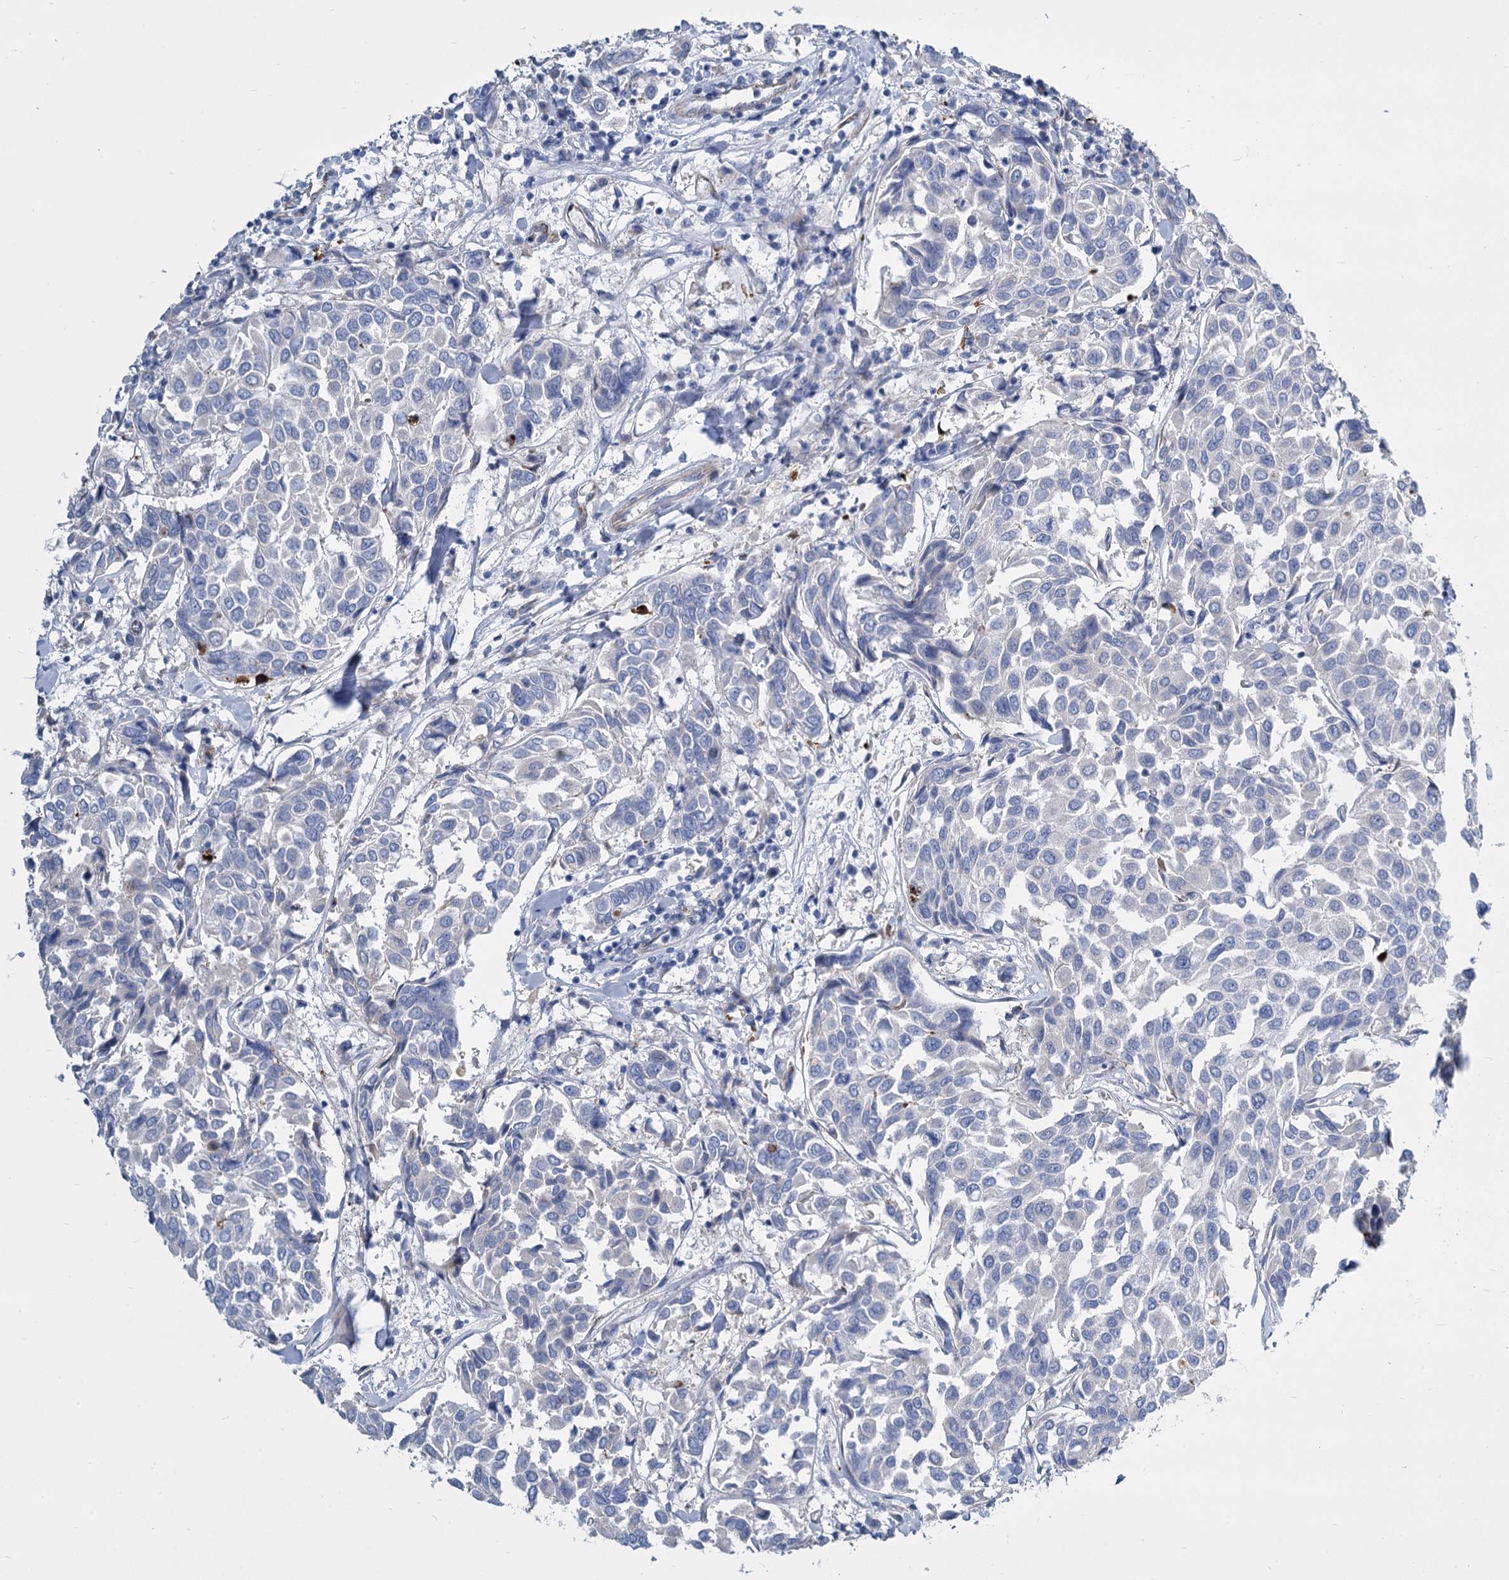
{"staining": {"intensity": "negative", "quantity": "none", "location": "none"}, "tissue": "breast cancer", "cell_type": "Tumor cells", "image_type": "cancer", "snomed": [{"axis": "morphology", "description": "Duct carcinoma"}, {"axis": "topography", "description": "Breast"}], "caption": "The micrograph displays no staining of tumor cells in breast infiltrating ductal carcinoma.", "gene": "TRIM77", "patient": {"sex": "female", "age": 55}}